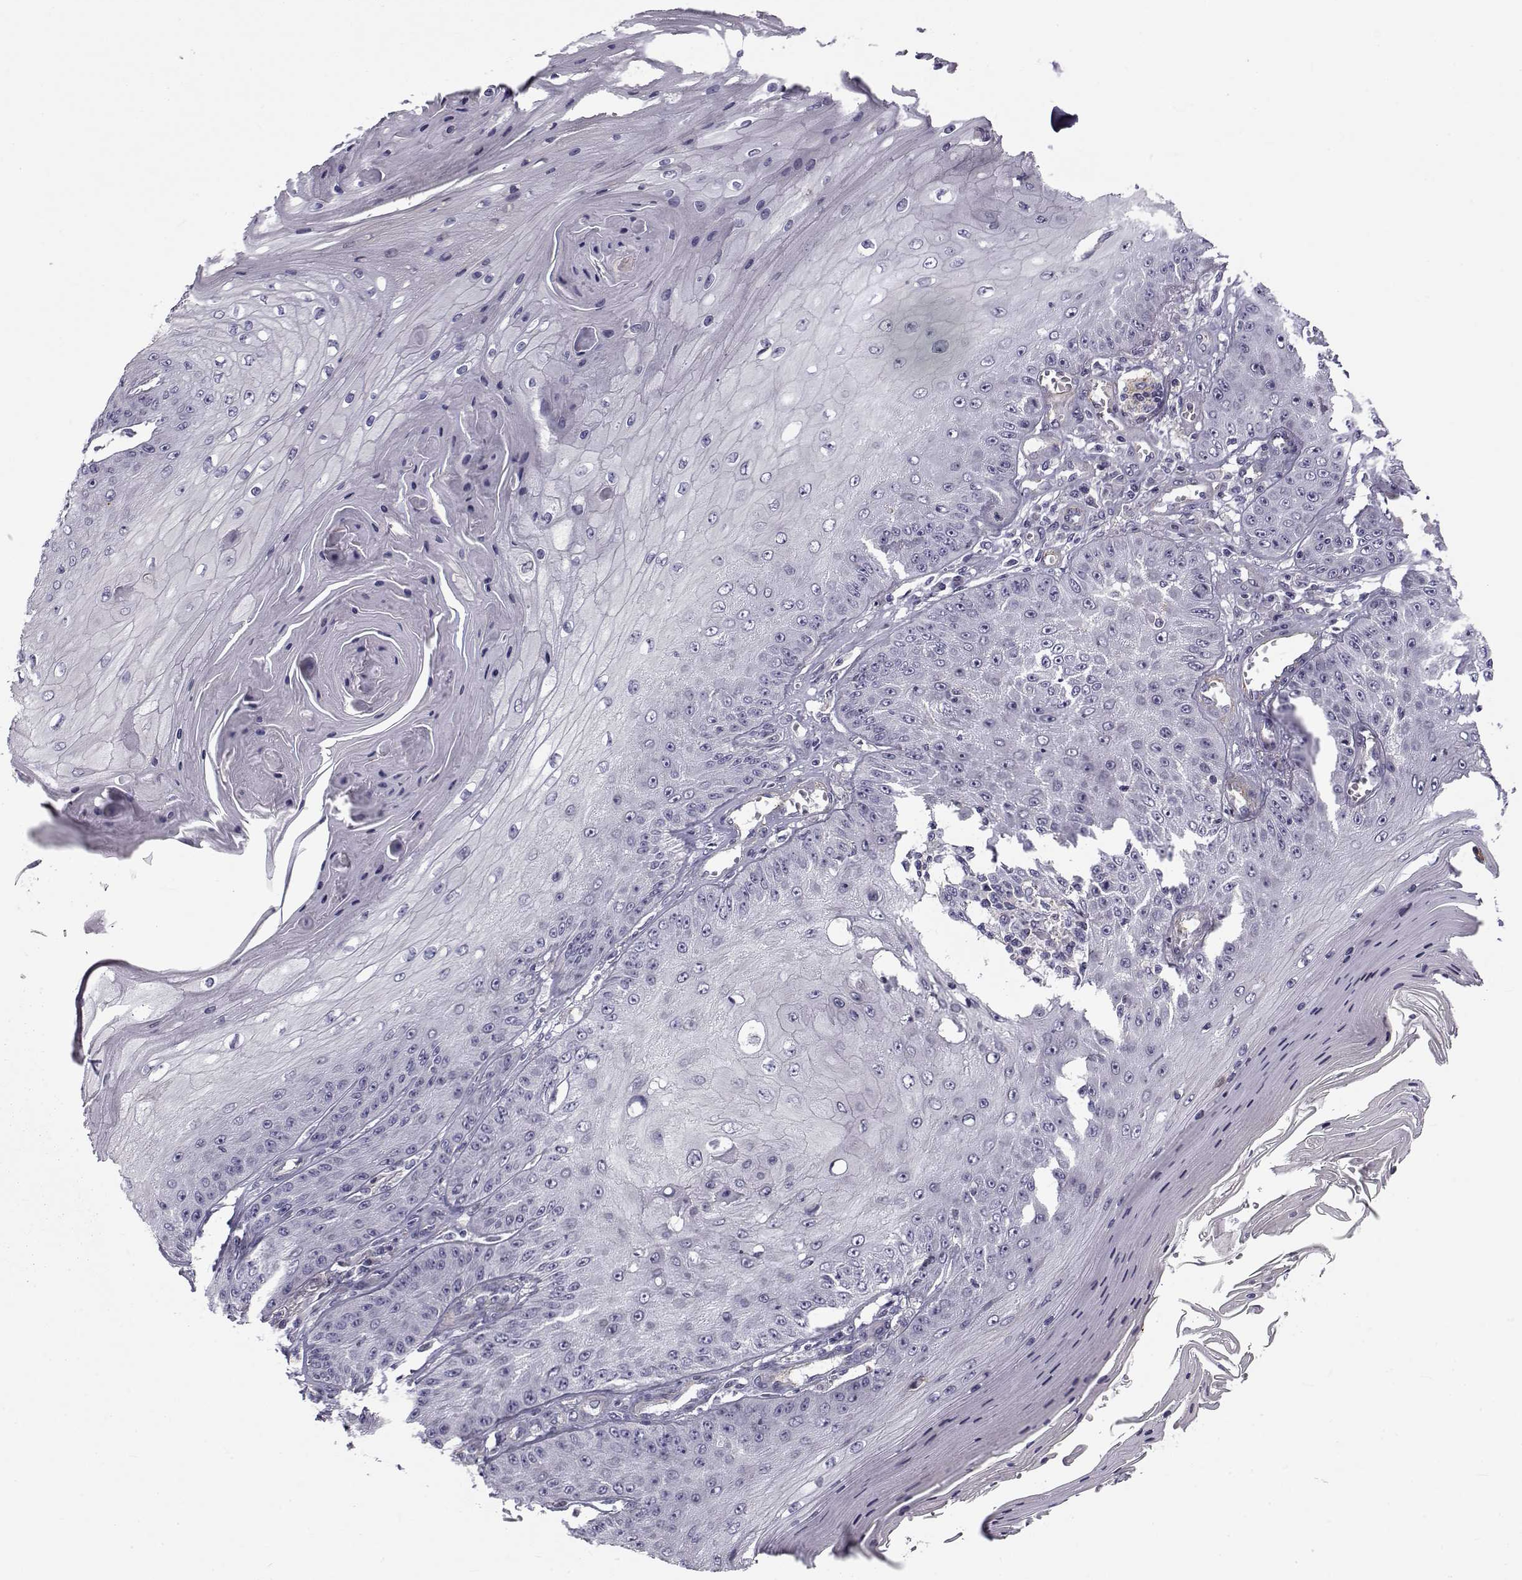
{"staining": {"intensity": "negative", "quantity": "none", "location": "none"}, "tissue": "skin cancer", "cell_type": "Tumor cells", "image_type": "cancer", "snomed": [{"axis": "morphology", "description": "Squamous cell carcinoma, NOS"}, {"axis": "topography", "description": "Skin"}], "caption": "Immunohistochemical staining of skin cancer demonstrates no significant positivity in tumor cells.", "gene": "LRRC27", "patient": {"sex": "male", "age": 70}}